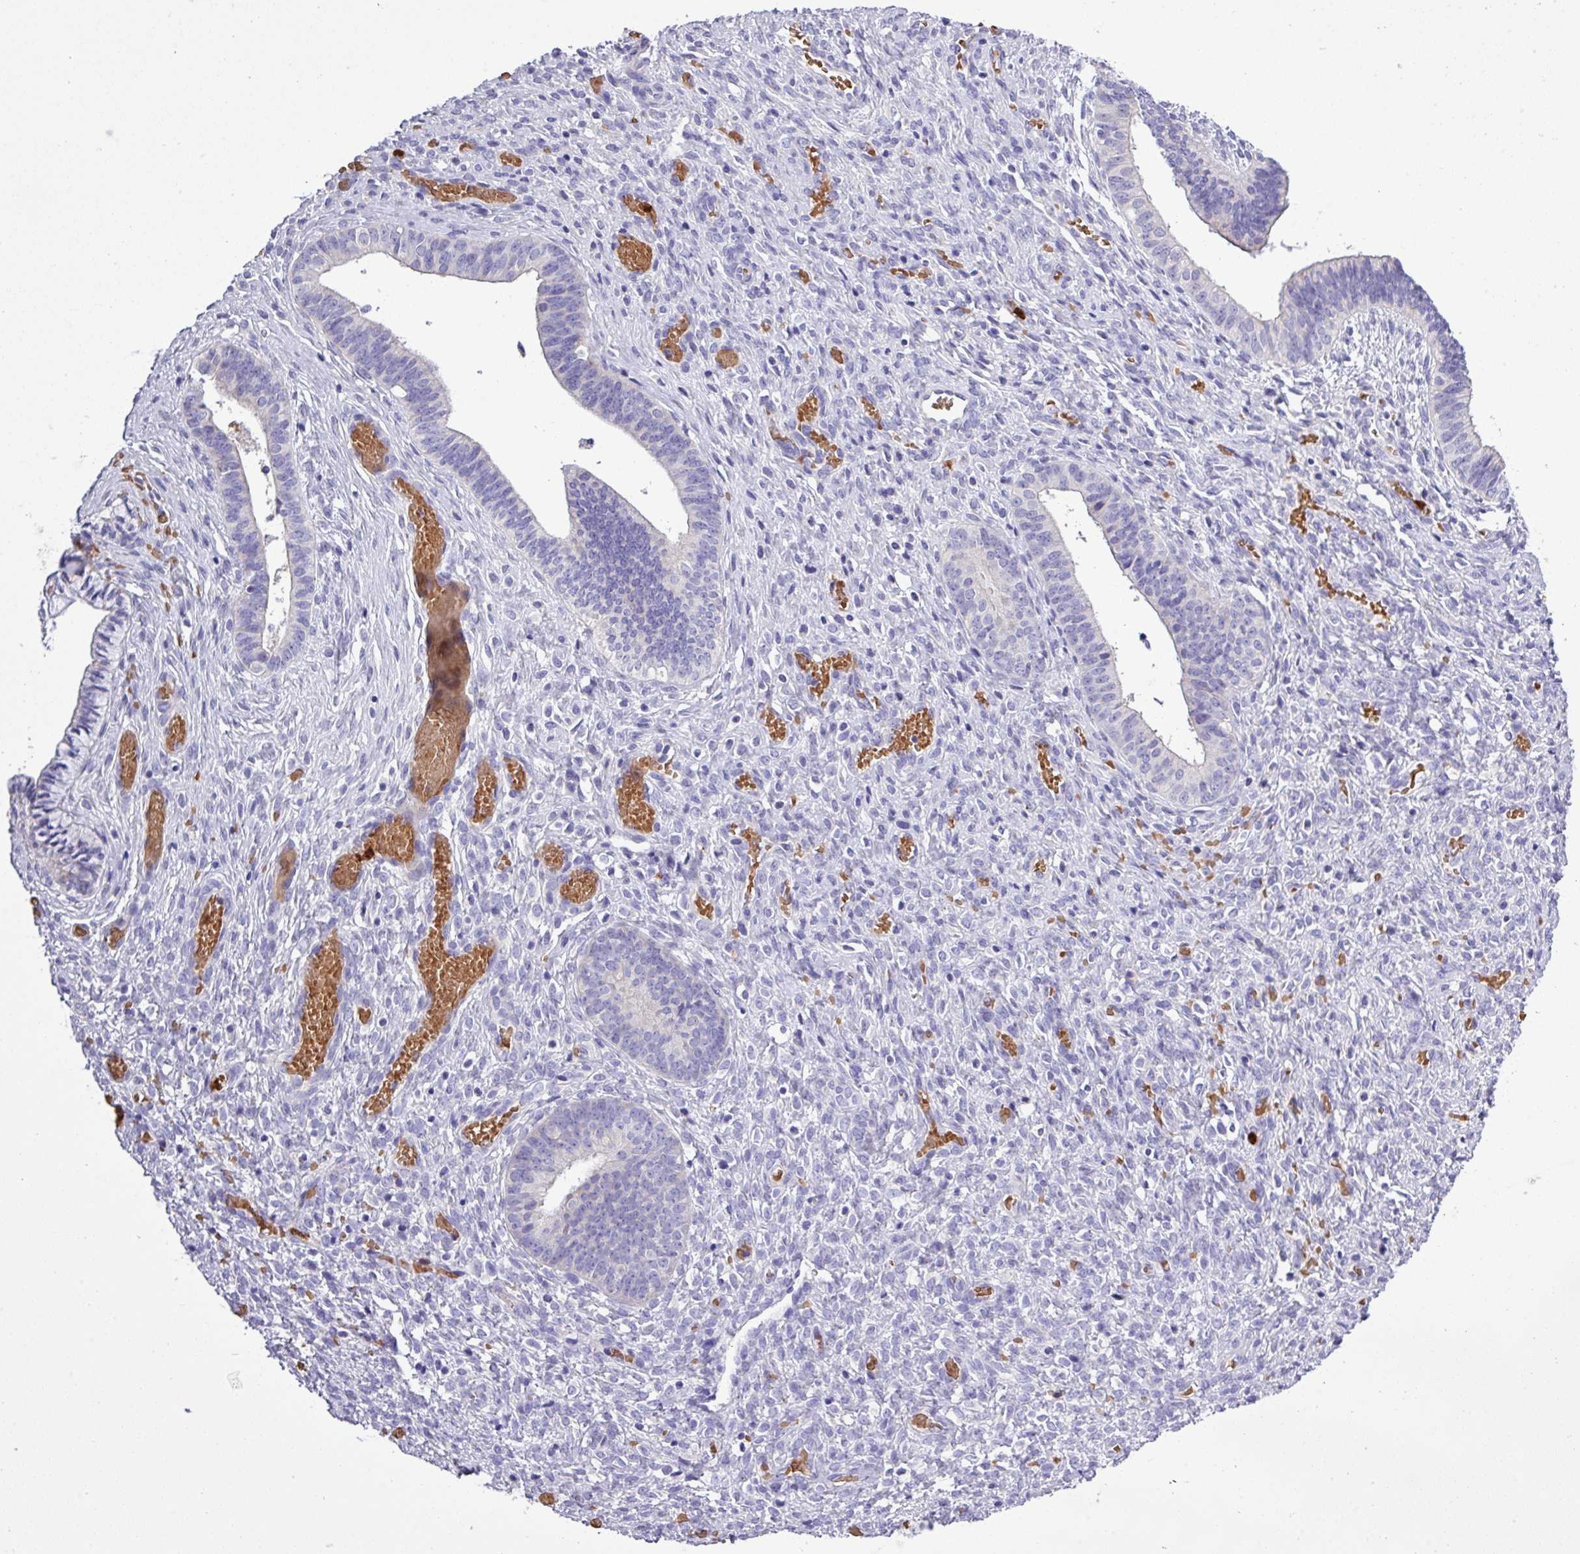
{"staining": {"intensity": "negative", "quantity": "none", "location": "none"}, "tissue": "cervical cancer", "cell_type": "Tumor cells", "image_type": "cancer", "snomed": [{"axis": "morphology", "description": "Squamous cell carcinoma, NOS"}, {"axis": "topography", "description": "Cervix"}], "caption": "The IHC image has no significant expression in tumor cells of squamous cell carcinoma (cervical) tissue.", "gene": "MGAT4B", "patient": {"sex": "female", "age": 59}}